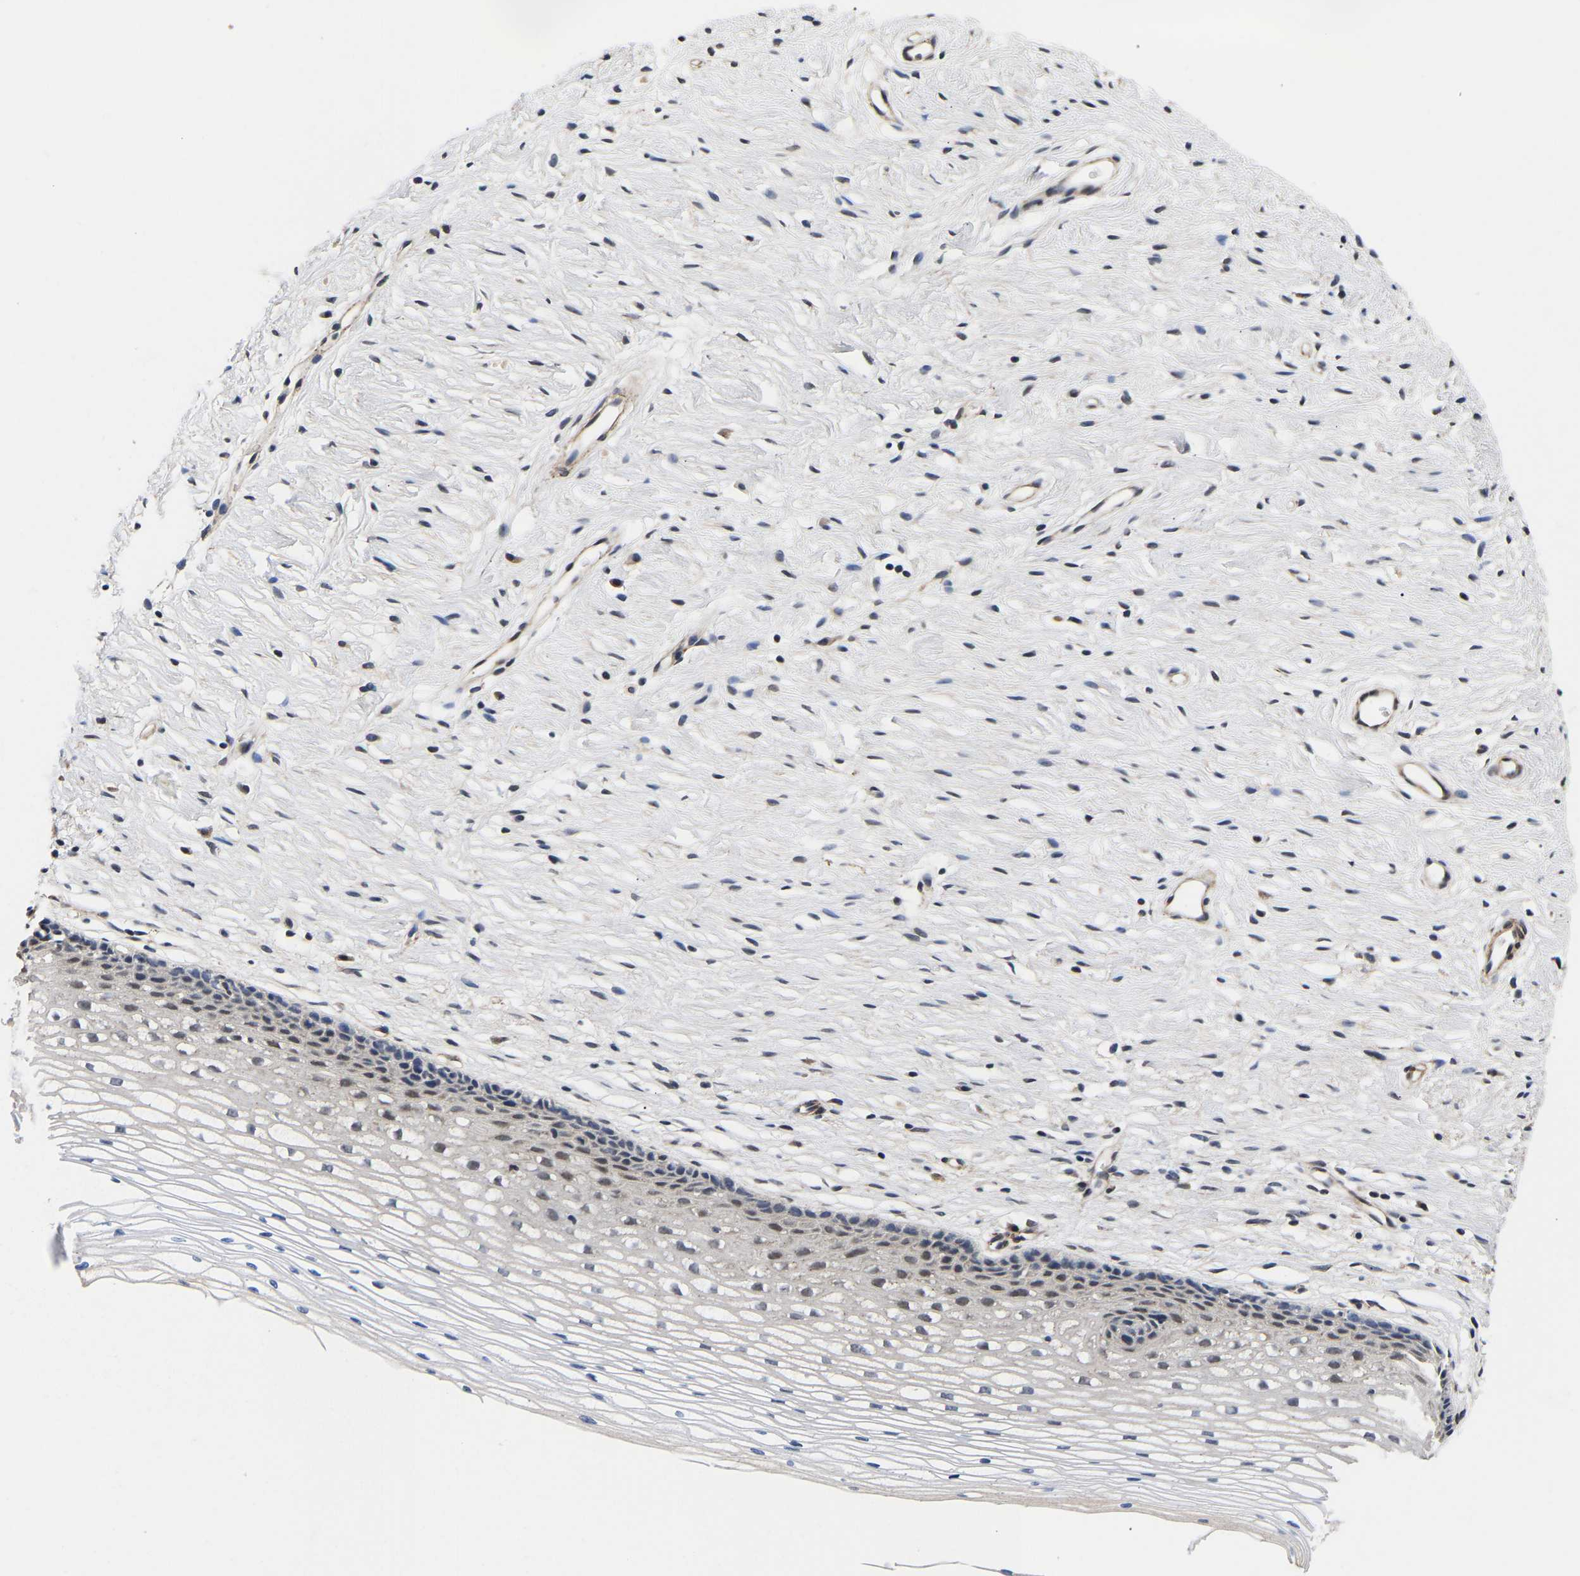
{"staining": {"intensity": "negative", "quantity": "none", "location": "none"}, "tissue": "cervix", "cell_type": "Squamous epithelial cells", "image_type": "normal", "snomed": [{"axis": "morphology", "description": "Normal tissue, NOS"}, {"axis": "topography", "description": "Cervix"}], "caption": "Immunohistochemical staining of benign human cervix demonstrates no significant staining in squamous epithelial cells. (Brightfield microscopy of DAB (3,3'-diaminobenzidine) IHC at high magnification).", "gene": "METTL16", "patient": {"sex": "female", "age": 77}}